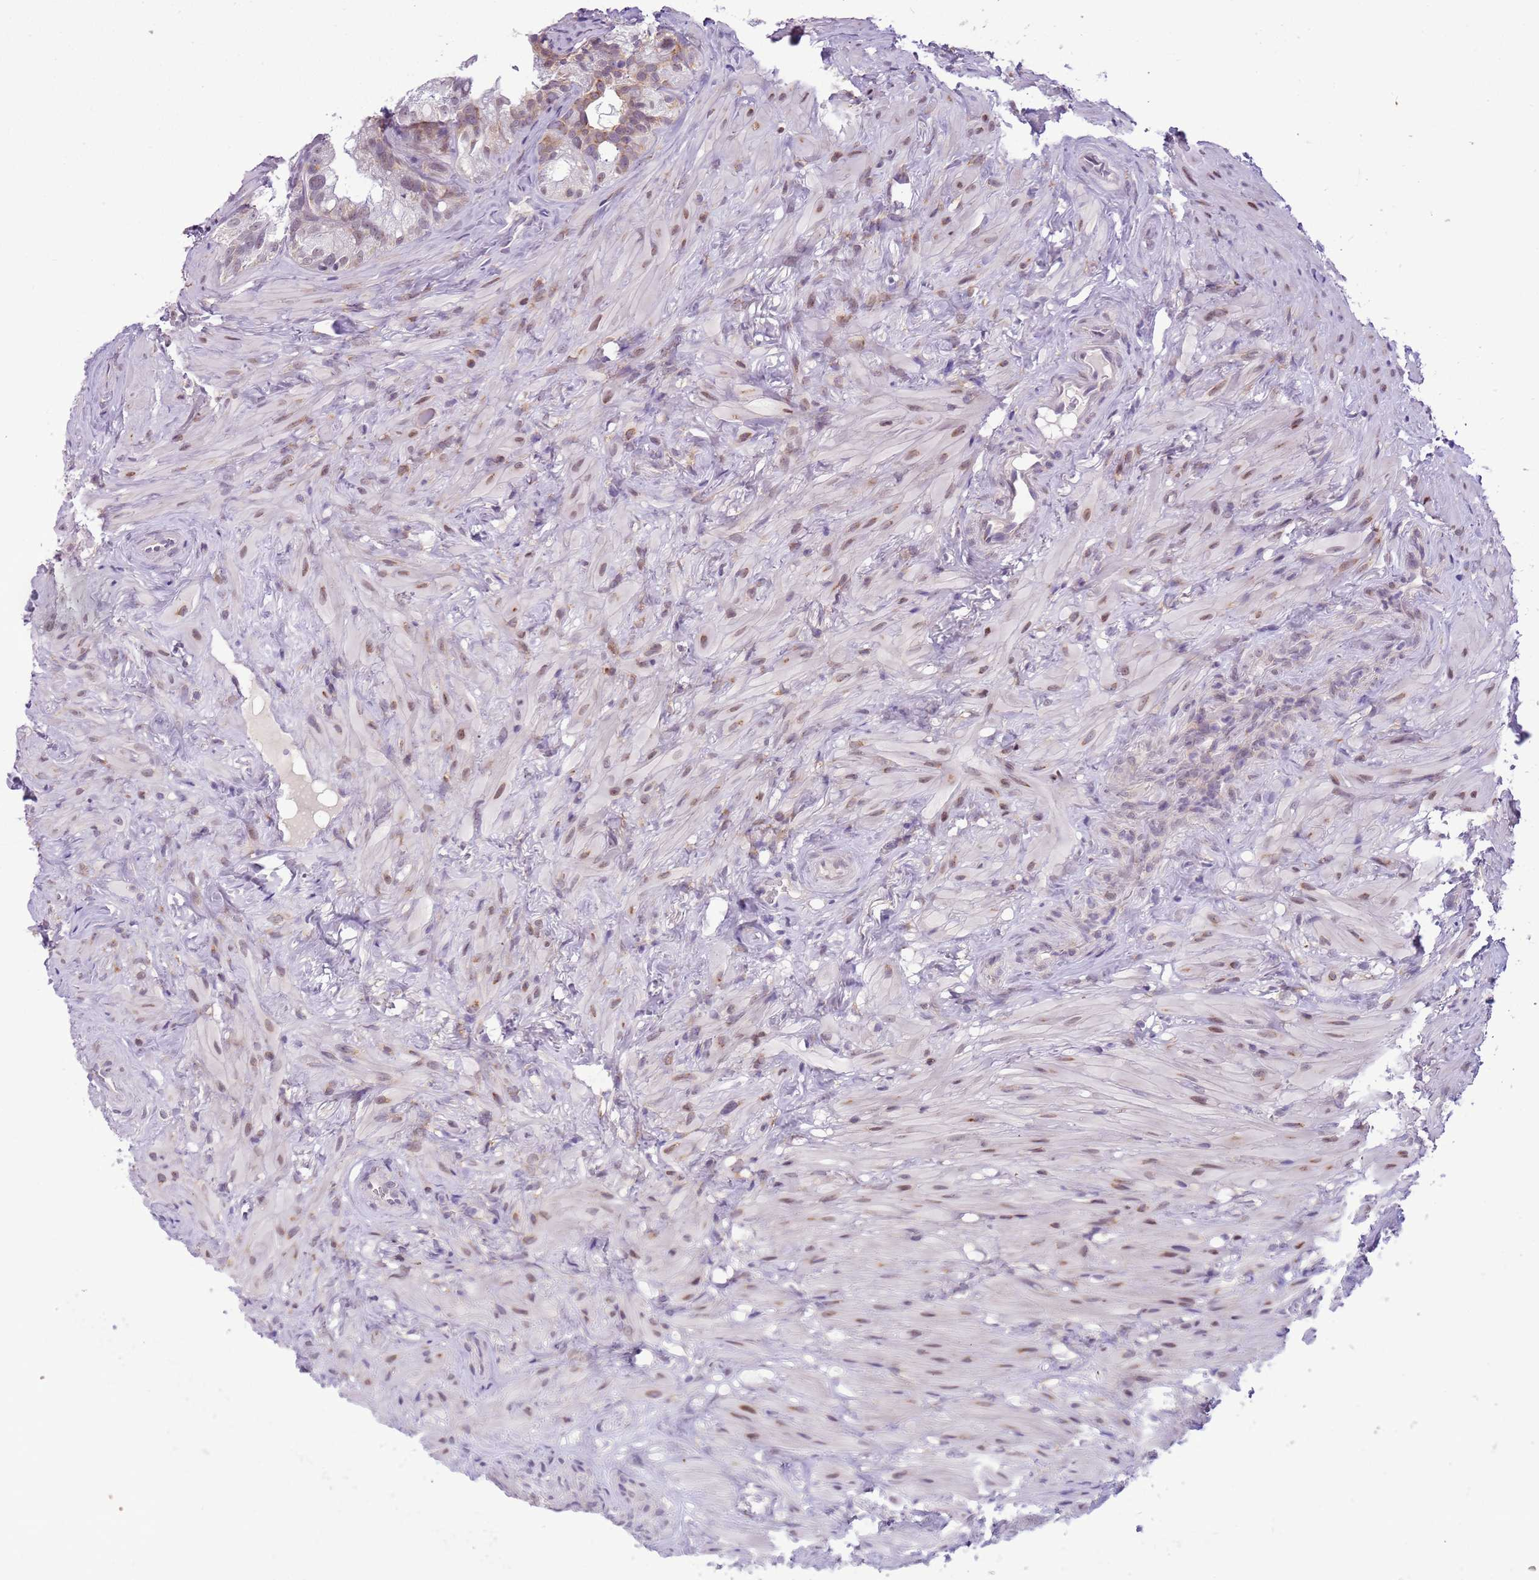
{"staining": {"intensity": "weak", "quantity": "25%-75%", "location": "cytoplasmic/membranous"}, "tissue": "seminal vesicle", "cell_type": "Glandular cells", "image_type": "normal", "snomed": [{"axis": "morphology", "description": "Normal tissue, NOS"}, {"axis": "topography", "description": "Seminal veicle"}], "caption": "Immunohistochemistry of benign human seminal vesicle reveals low levels of weak cytoplasmic/membranous staining in approximately 25%-75% of glandular cells.", "gene": "FAM120C", "patient": {"sex": "male", "age": 60}}